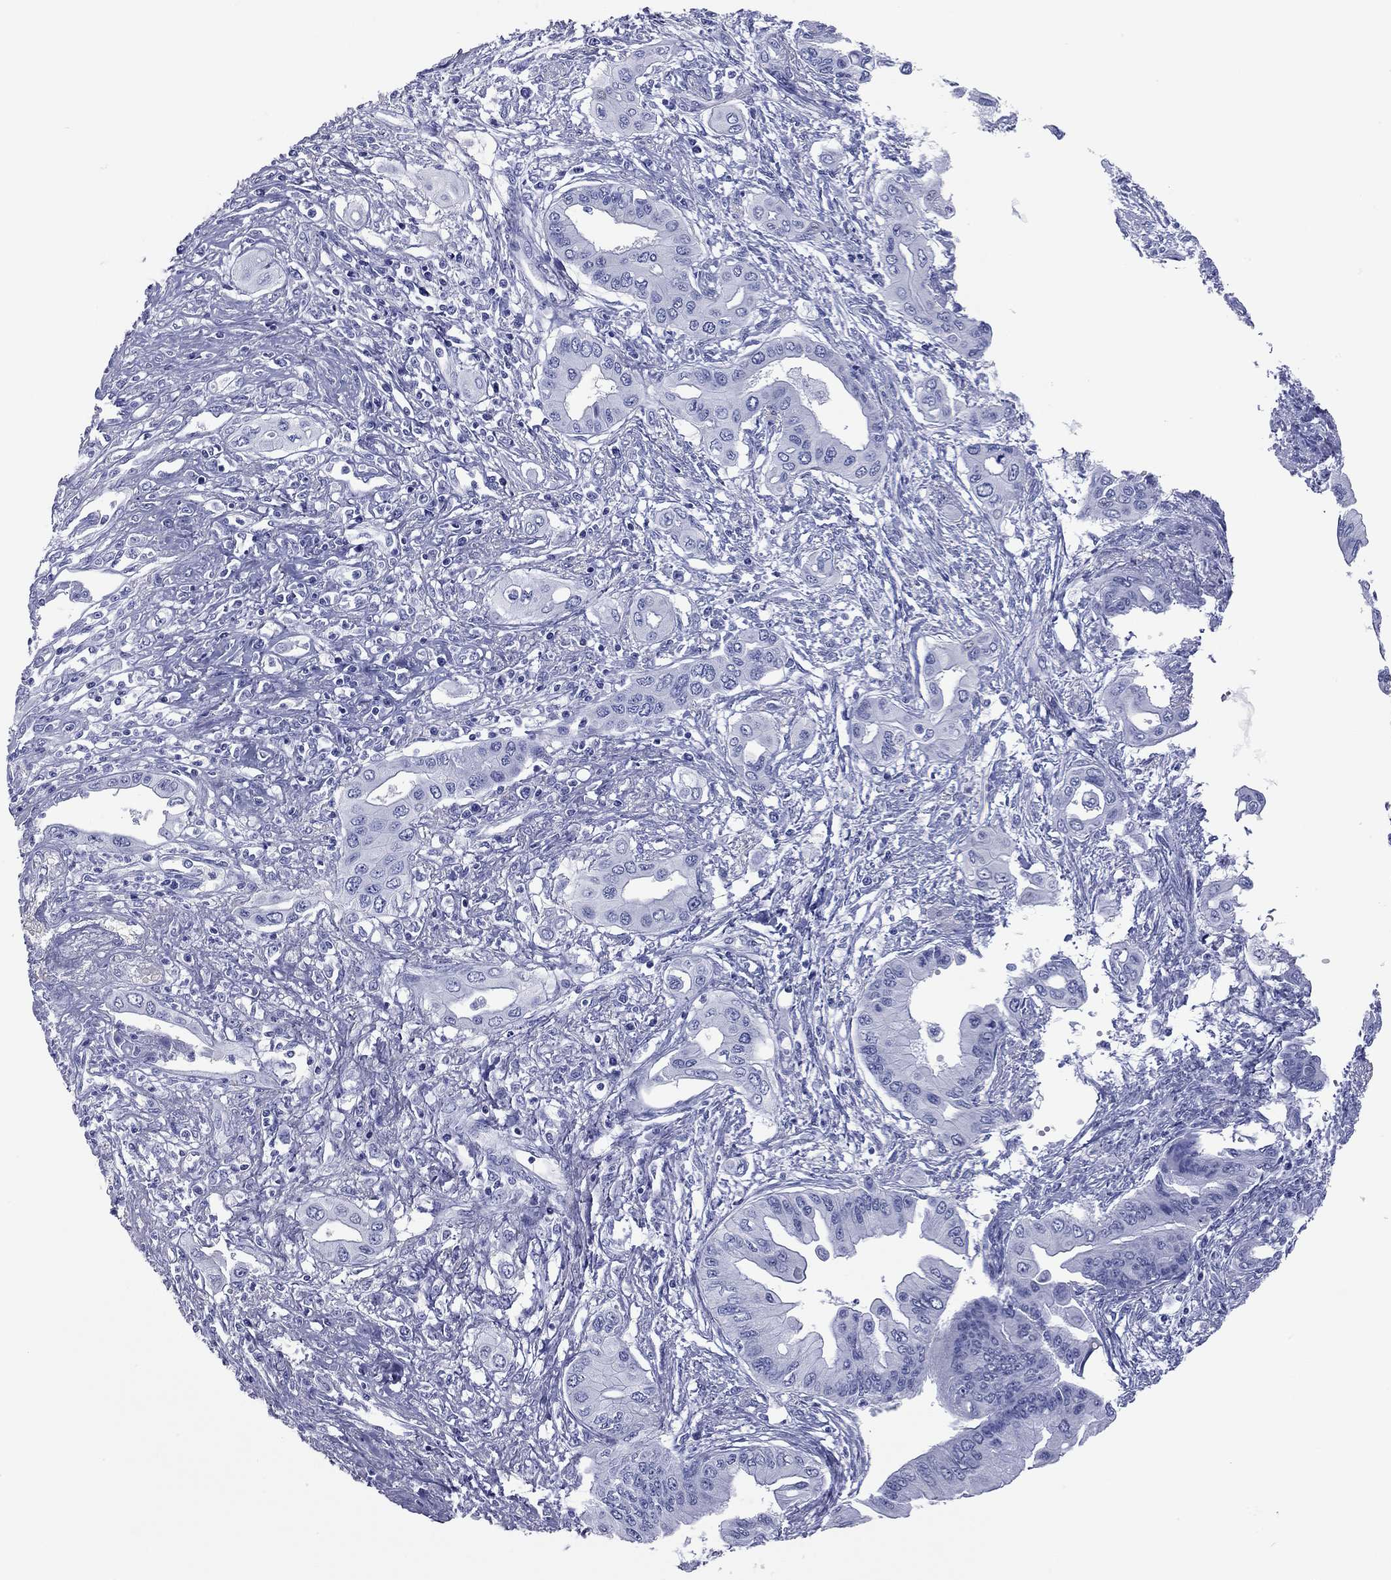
{"staining": {"intensity": "negative", "quantity": "none", "location": "none"}, "tissue": "pancreatic cancer", "cell_type": "Tumor cells", "image_type": "cancer", "snomed": [{"axis": "morphology", "description": "Adenocarcinoma, NOS"}, {"axis": "topography", "description": "Pancreas"}], "caption": "Immunohistochemistry image of human pancreatic cancer (adenocarcinoma) stained for a protein (brown), which displays no positivity in tumor cells.", "gene": "VSIG10", "patient": {"sex": "female", "age": 62}}